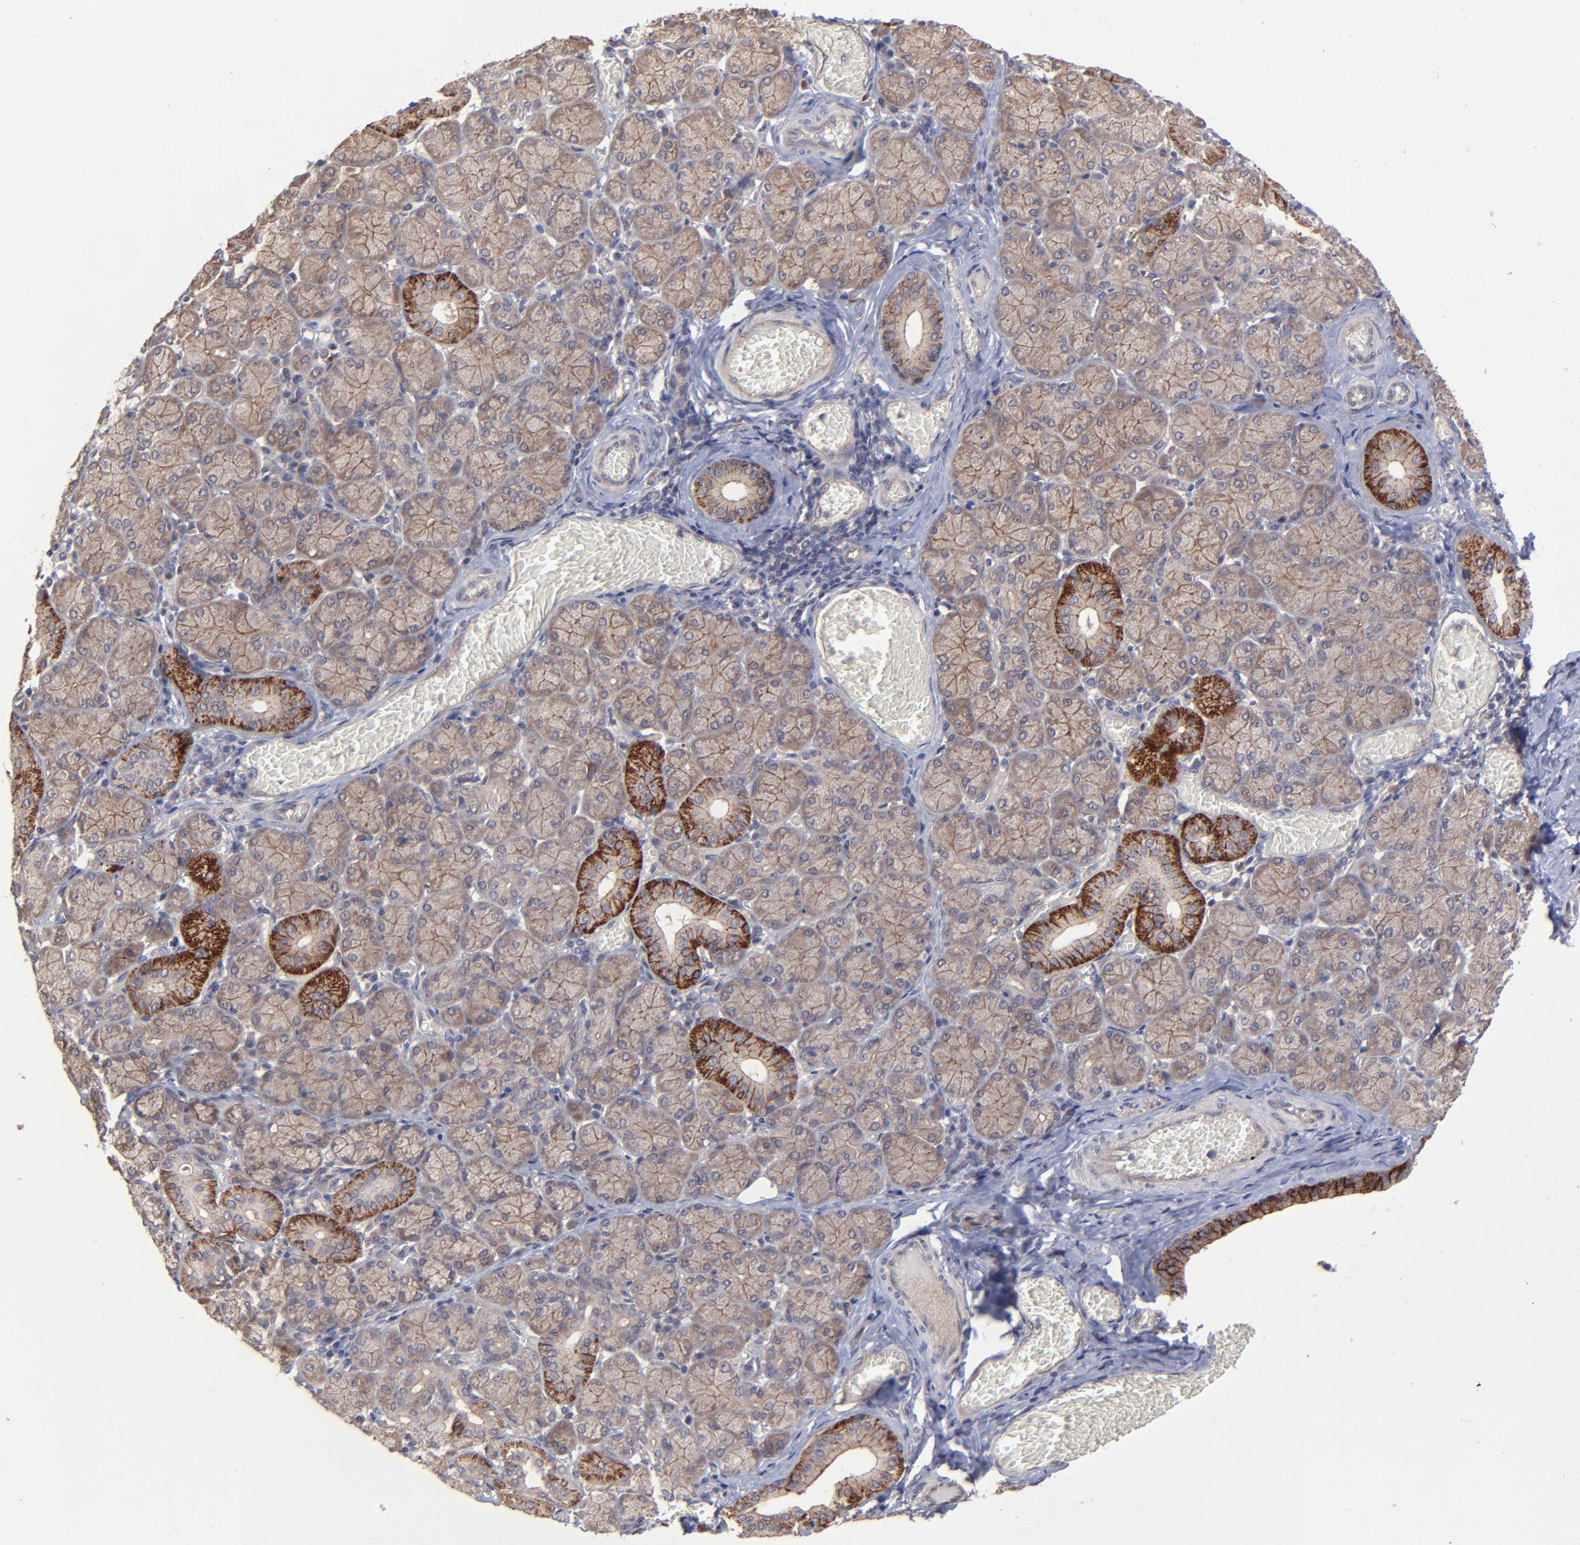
{"staining": {"intensity": "moderate", "quantity": ">75%", "location": "cytoplasmic/membranous"}, "tissue": "salivary gland", "cell_type": "Glandular cells", "image_type": "normal", "snomed": [{"axis": "morphology", "description": "Normal tissue, NOS"}, {"axis": "topography", "description": "Salivary gland"}], "caption": "About >75% of glandular cells in benign salivary gland reveal moderate cytoplasmic/membranous protein staining as visualized by brown immunohistochemical staining.", "gene": "ZNF780A", "patient": {"sex": "female", "age": 24}}